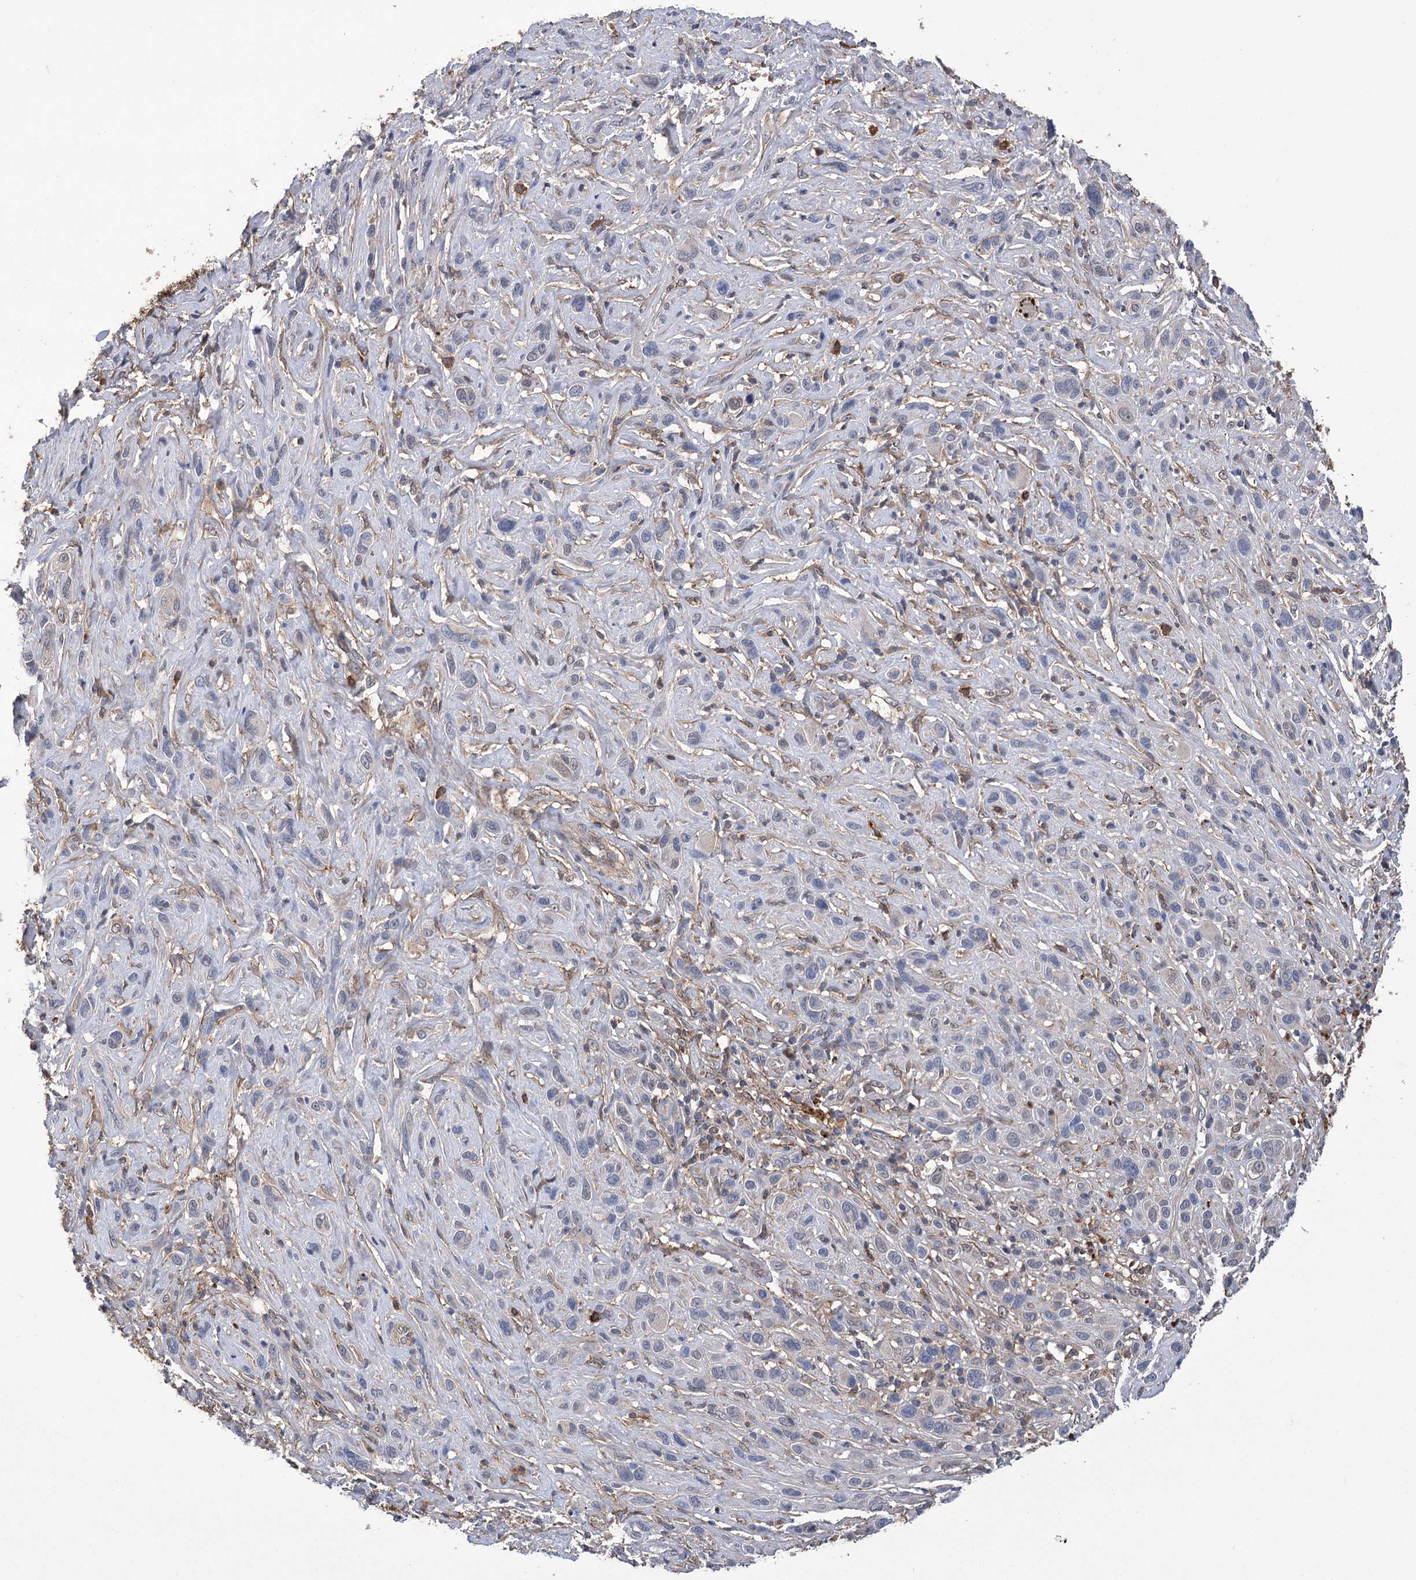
{"staining": {"intensity": "moderate", "quantity": "<25%", "location": "cytoplasmic/membranous"}, "tissue": "melanoma", "cell_type": "Tumor cells", "image_type": "cancer", "snomed": [{"axis": "morphology", "description": "Malignant melanoma, NOS"}, {"axis": "topography", "description": "Skin of trunk"}], "caption": "Moderate cytoplasmic/membranous protein staining is appreciated in about <25% of tumor cells in malignant melanoma.", "gene": "DPP3", "patient": {"sex": "male", "age": 71}}